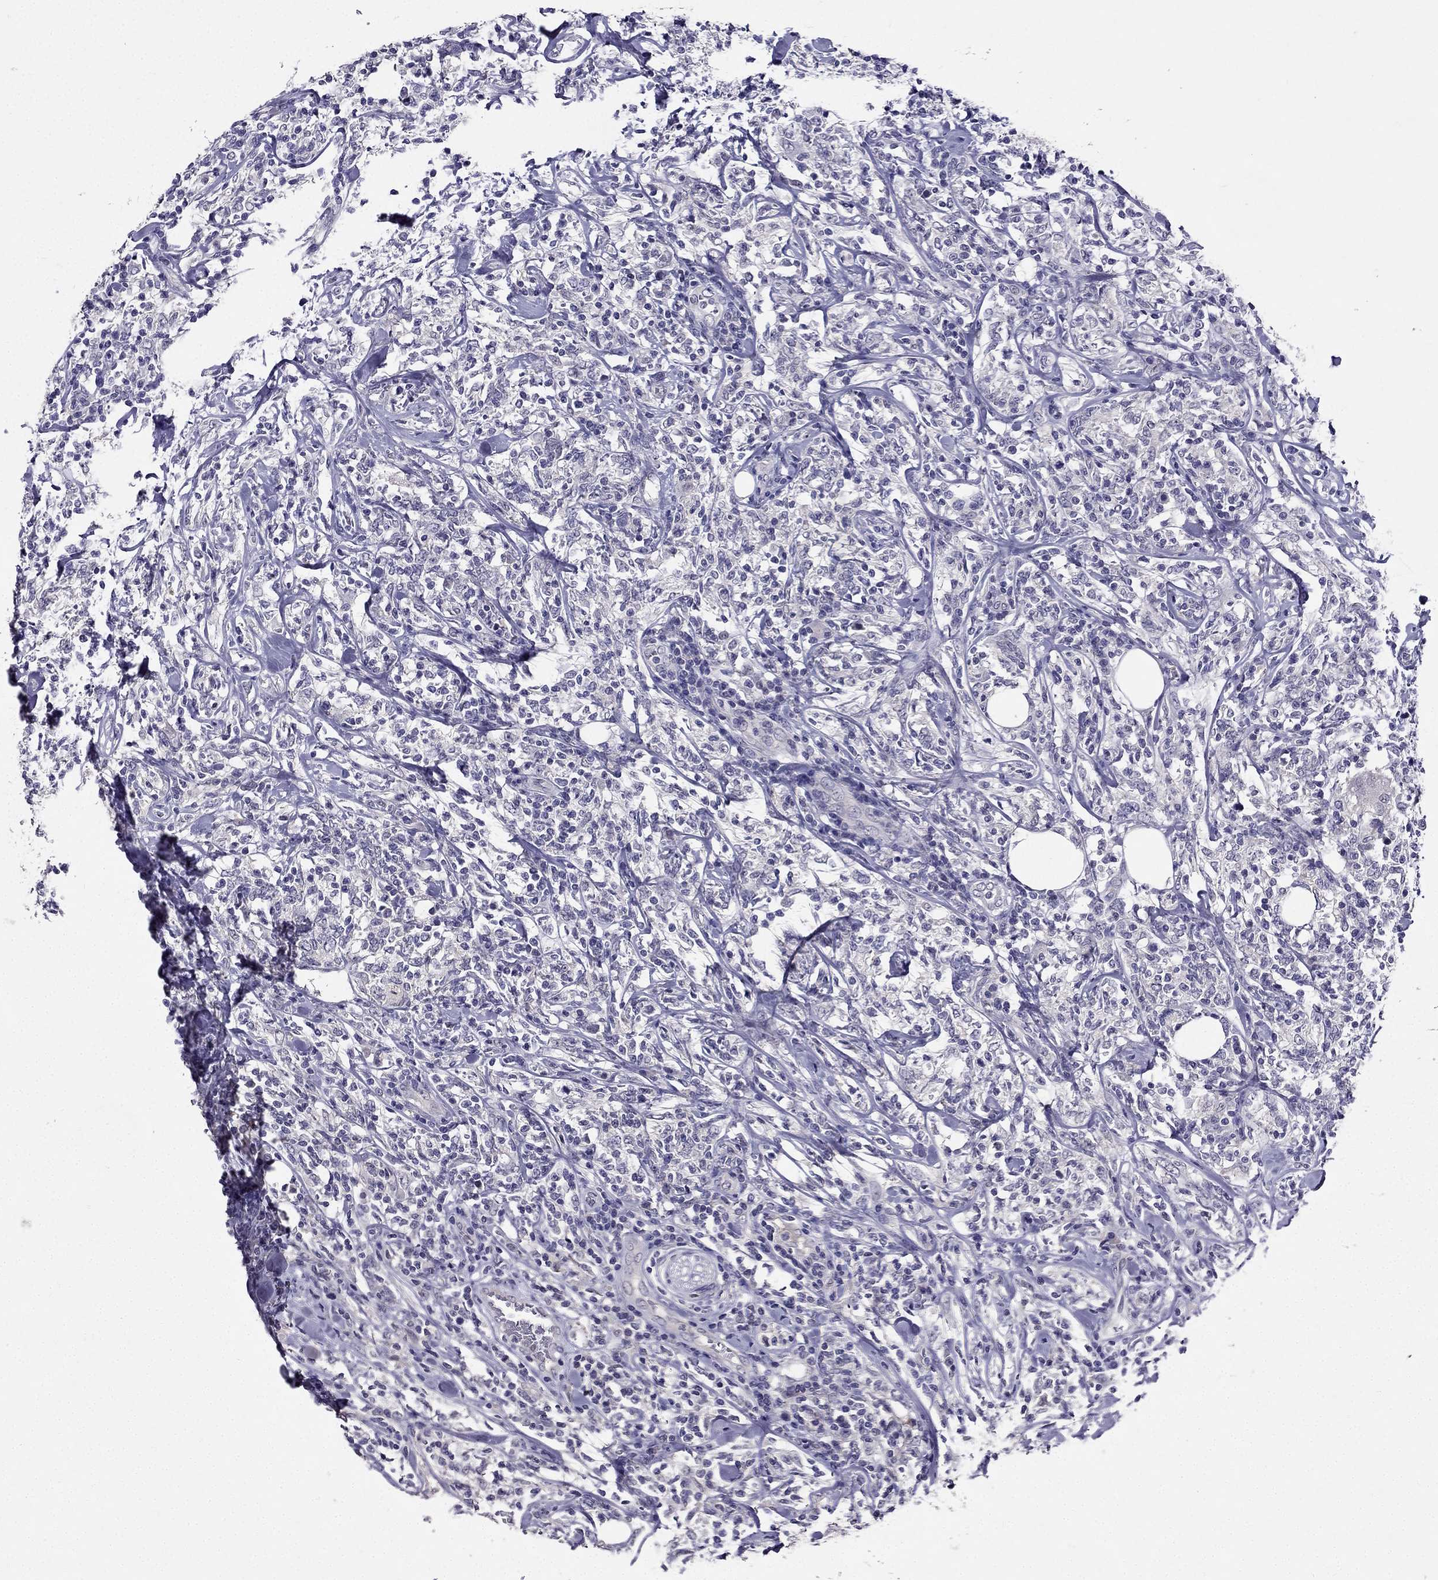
{"staining": {"intensity": "negative", "quantity": "none", "location": "none"}, "tissue": "lymphoma", "cell_type": "Tumor cells", "image_type": "cancer", "snomed": [{"axis": "morphology", "description": "Malignant lymphoma, non-Hodgkin's type, High grade"}, {"axis": "topography", "description": "Lymph node"}], "caption": "Photomicrograph shows no significant protein positivity in tumor cells of high-grade malignant lymphoma, non-Hodgkin's type.", "gene": "DUSP15", "patient": {"sex": "female", "age": 84}}